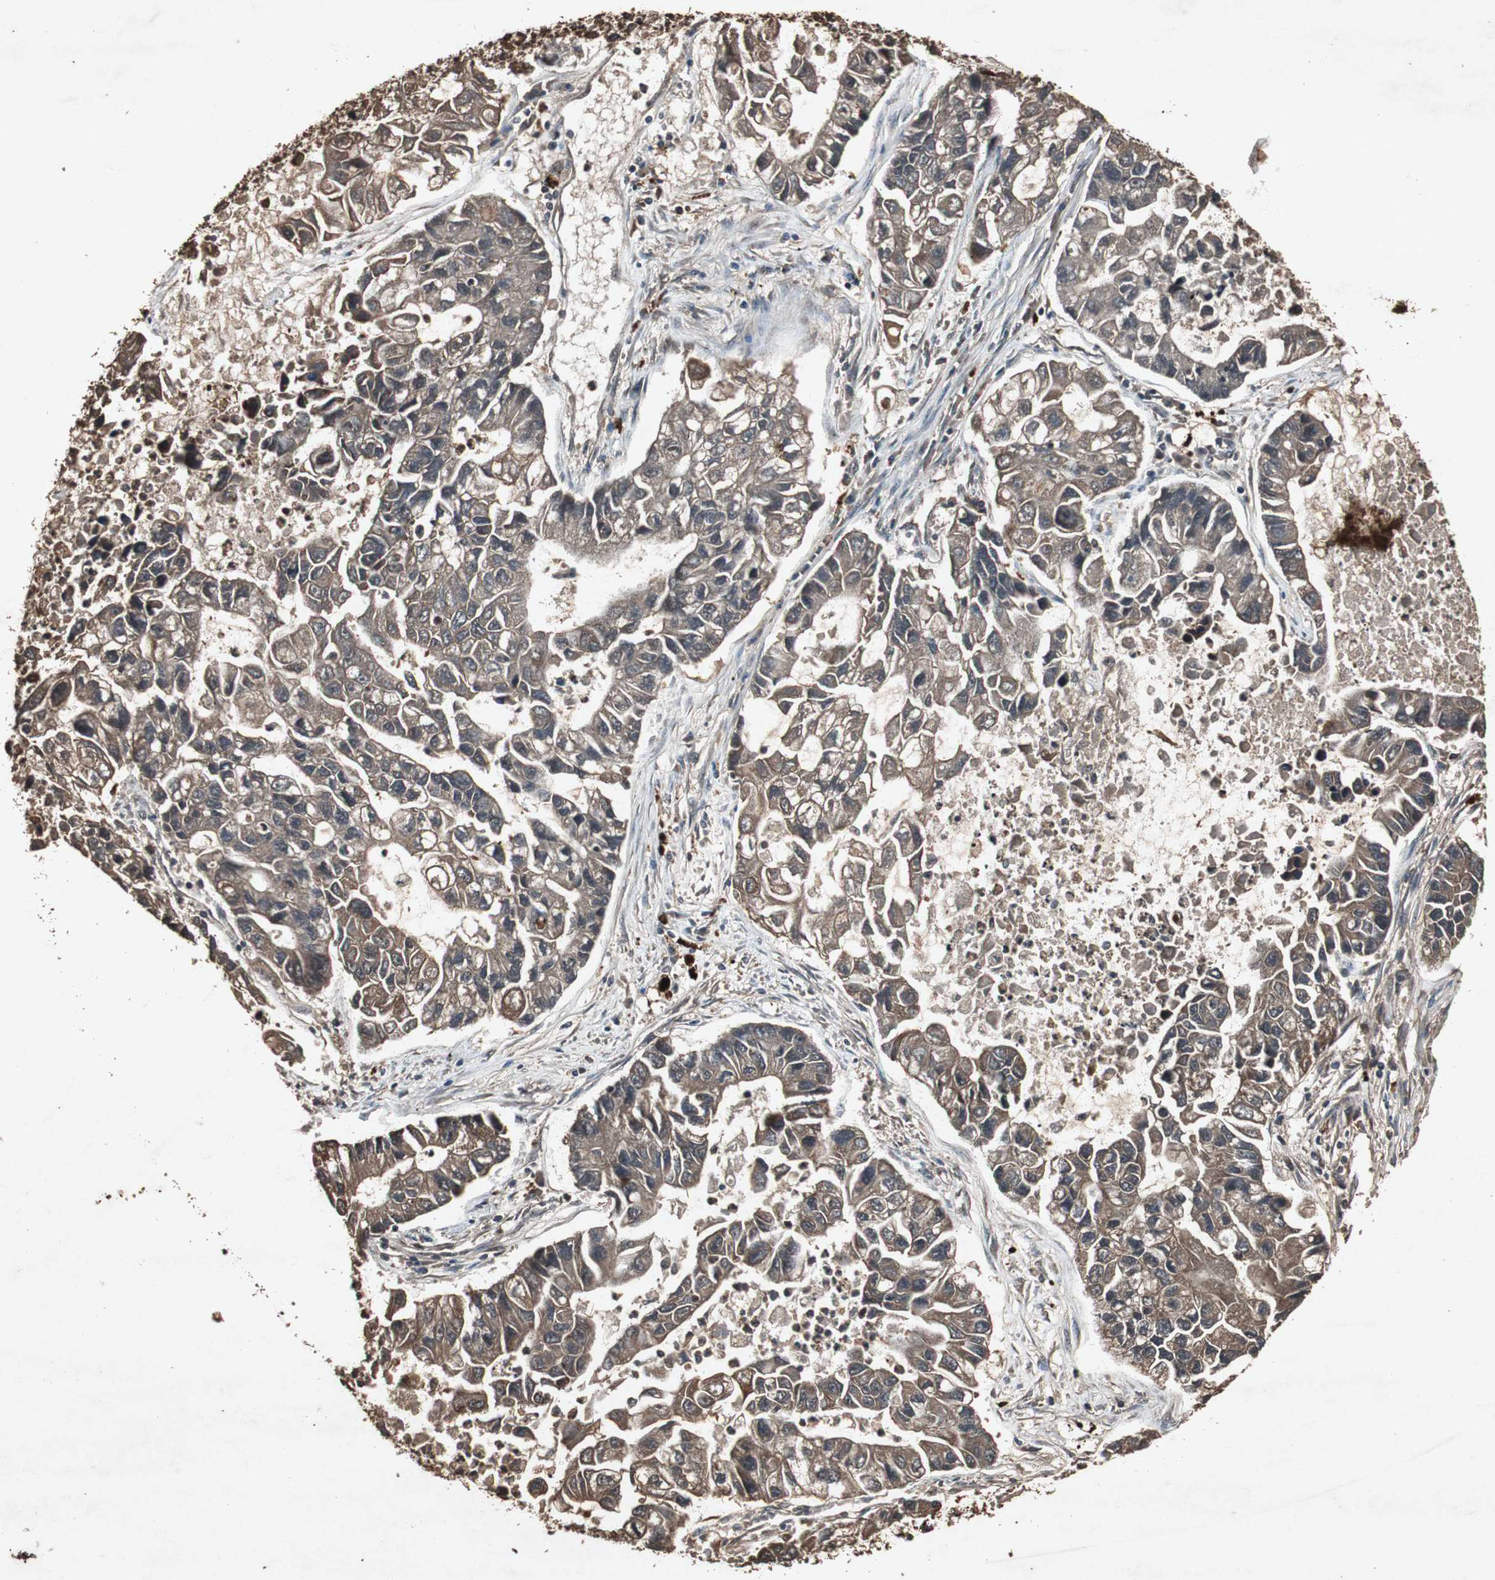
{"staining": {"intensity": "moderate", "quantity": ">75%", "location": "cytoplasmic/membranous"}, "tissue": "lung cancer", "cell_type": "Tumor cells", "image_type": "cancer", "snomed": [{"axis": "morphology", "description": "Adenocarcinoma, NOS"}, {"axis": "topography", "description": "Lung"}], "caption": "Lung adenocarcinoma was stained to show a protein in brown. There is medium levels of moderate cytoplasmic/membranous positivity in approximately >75% of tumor cells.", "gene": "SLIT2", "patient": {"sex": "female", "age": 51}}